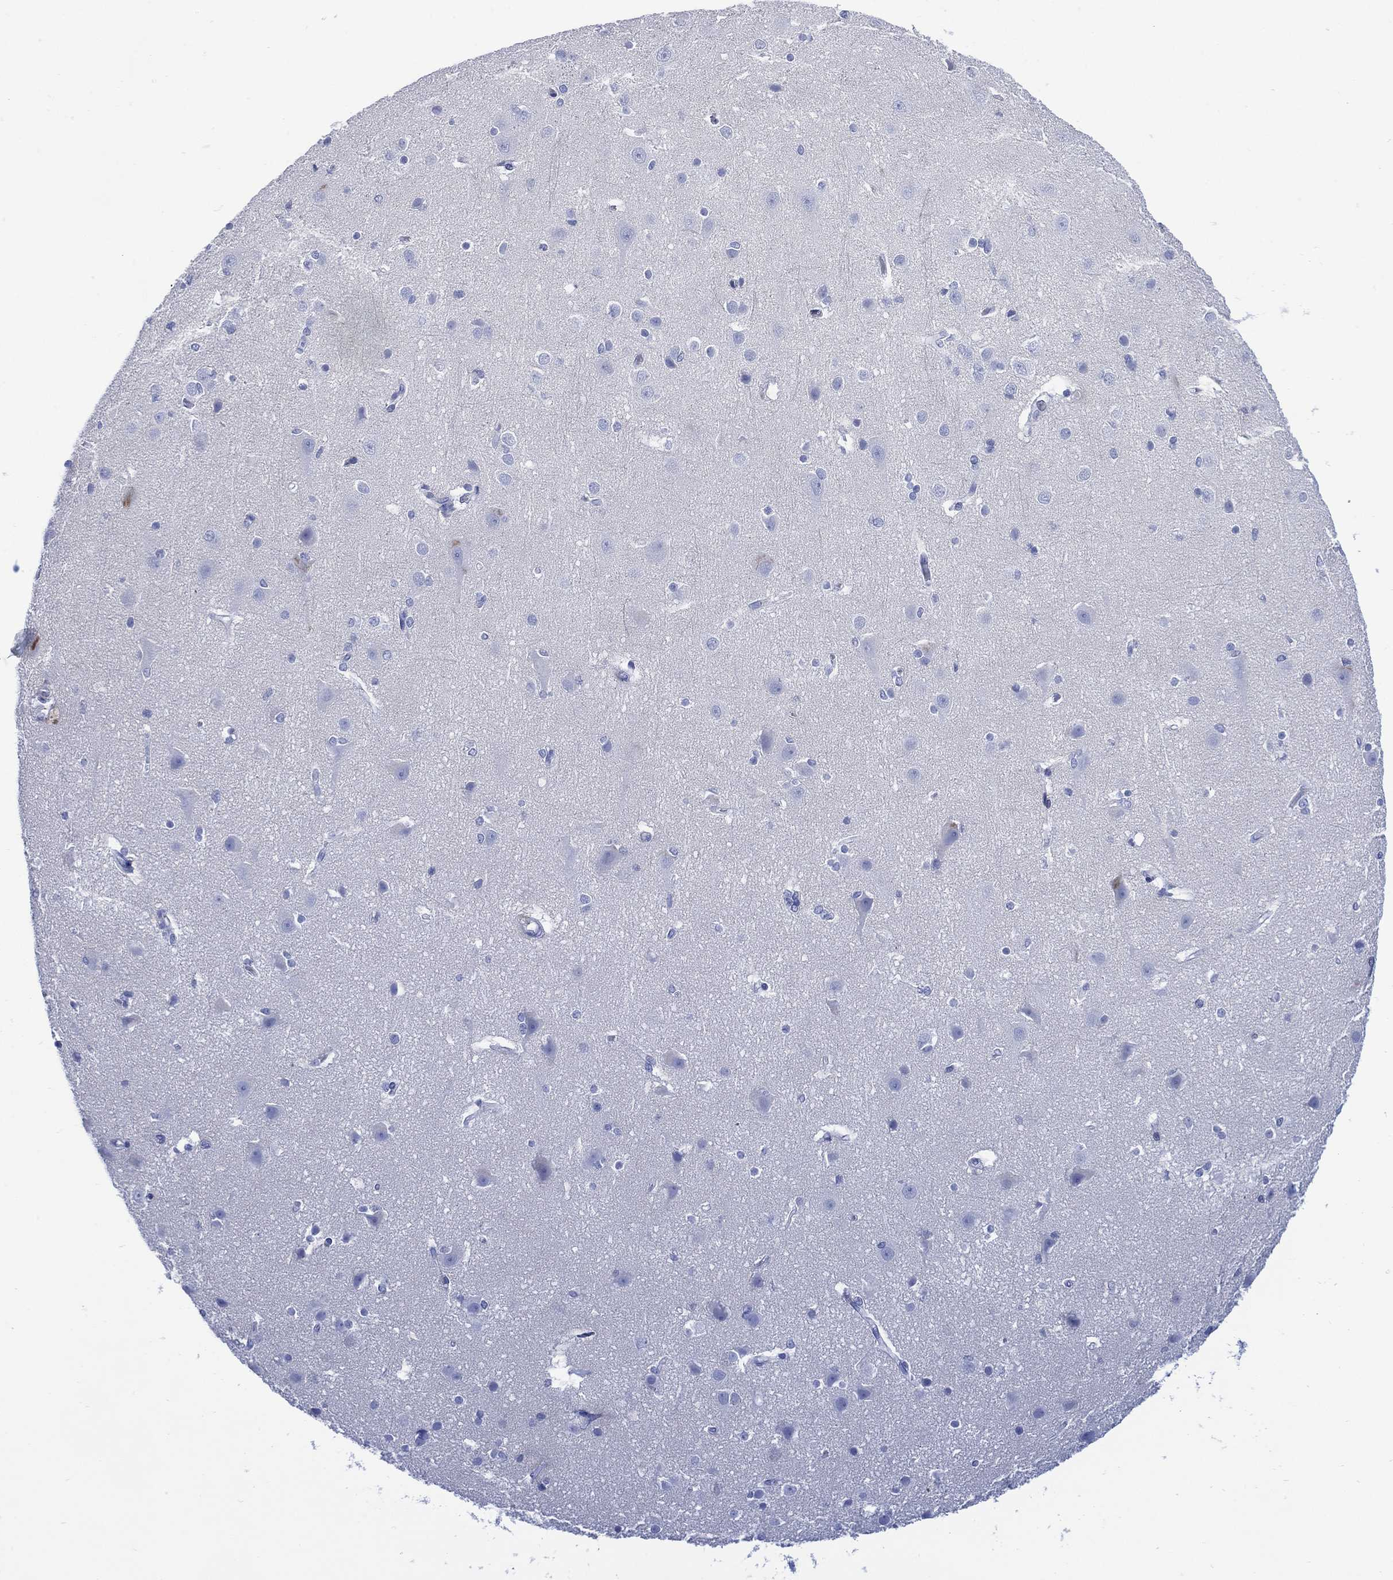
{"staining": {"intensity": "negative", "quantity": "none", "location": "none"}, "tissue": "cerebral cortex", "cell_type": "Endothelial cells", "image_type": "normal", "snomed": [{"axis": "morphology", "description": "Normal tissue, NOS"}, {"axis": "topography", "description": "Cerebral cortex"}], "caption": "Protein analysis of benign cerebral cortex displays no significant positivity in endothelial cells. (DAB (3,3'-diaminobenzidine) IHC visualized using brightfield microscopy, high magnification).", "gene": "SHCBP1L", "patient": {"sex": "male", "age": 37}}